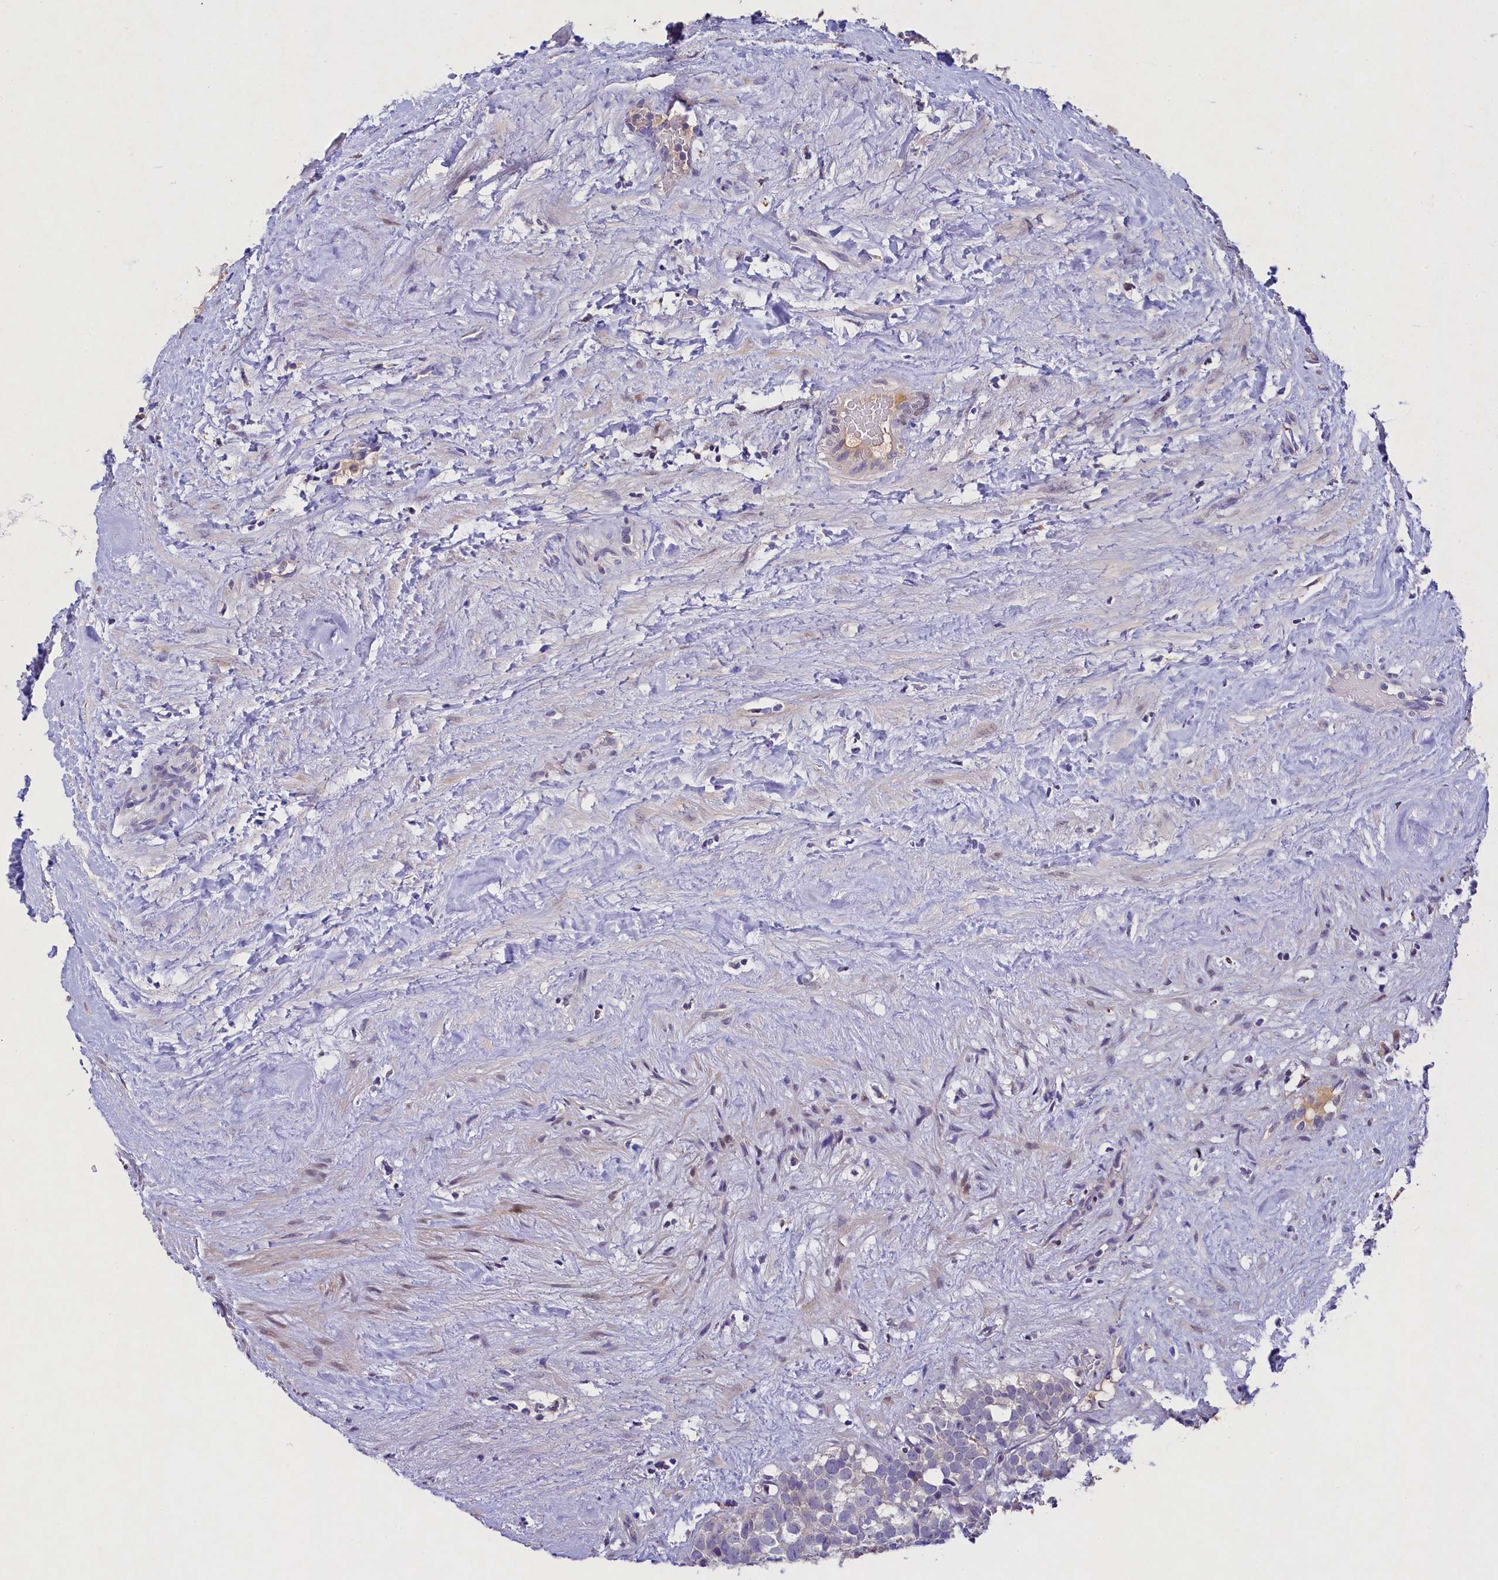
{"staining": {"intensity": "negative", "quantity": "none", "location": "none"}, "tissue": "testis cancer", "cell_type": "Tumor cells", "image_type": "cancer", "snomed": [{"axis": "morphology", "description": "Seminoma, NOS"}, {"axis": "topography", "description": "Testis"}], "caption": "A high-resolution histopathology image shows immunohistochemistry staining of testis cancer (seminoma), which demonstrates no significant expression in tumor cells.", "gene": "TGDS", "patient": {"sex": "male", "age": 71}}